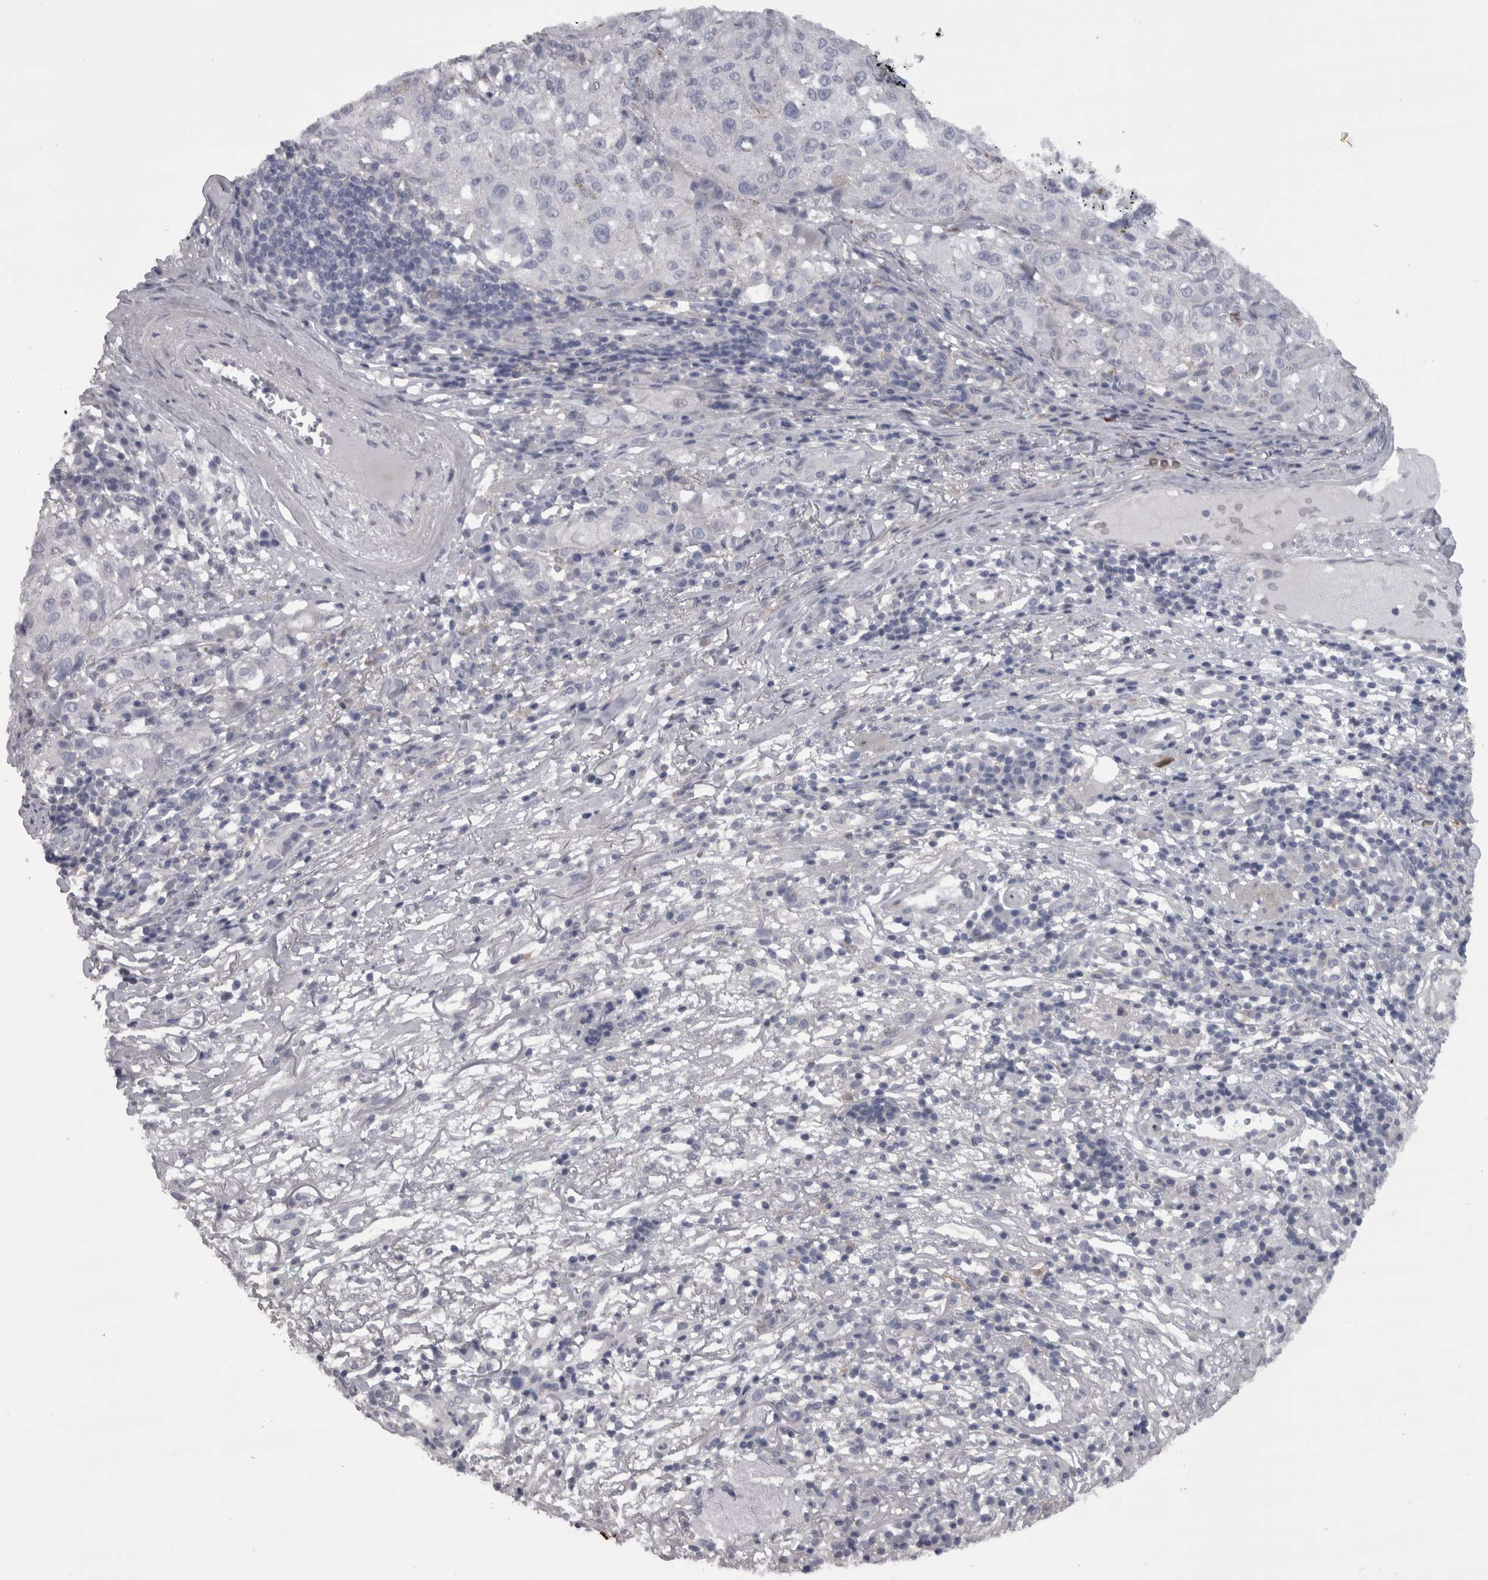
{"staining": {"intensity": "negative", "quantity": "none", "location": "none"}, "tissue": "melanoma", "cell_type": "Tumor cells", "image_type": "cancer", "snomed": [{"axis": "morphology", "description": "Necrosis, NOS"}, {"axis": "morphology", "description": "Malignant melanoma, NOS"}, {"axis": "topography", "description": "Skin"}], "caption": "Tumor cells are negative for protein expression in human melanoma.", "gene": "CAMK2D", "patient": {"sex": "female", "age": 87}}